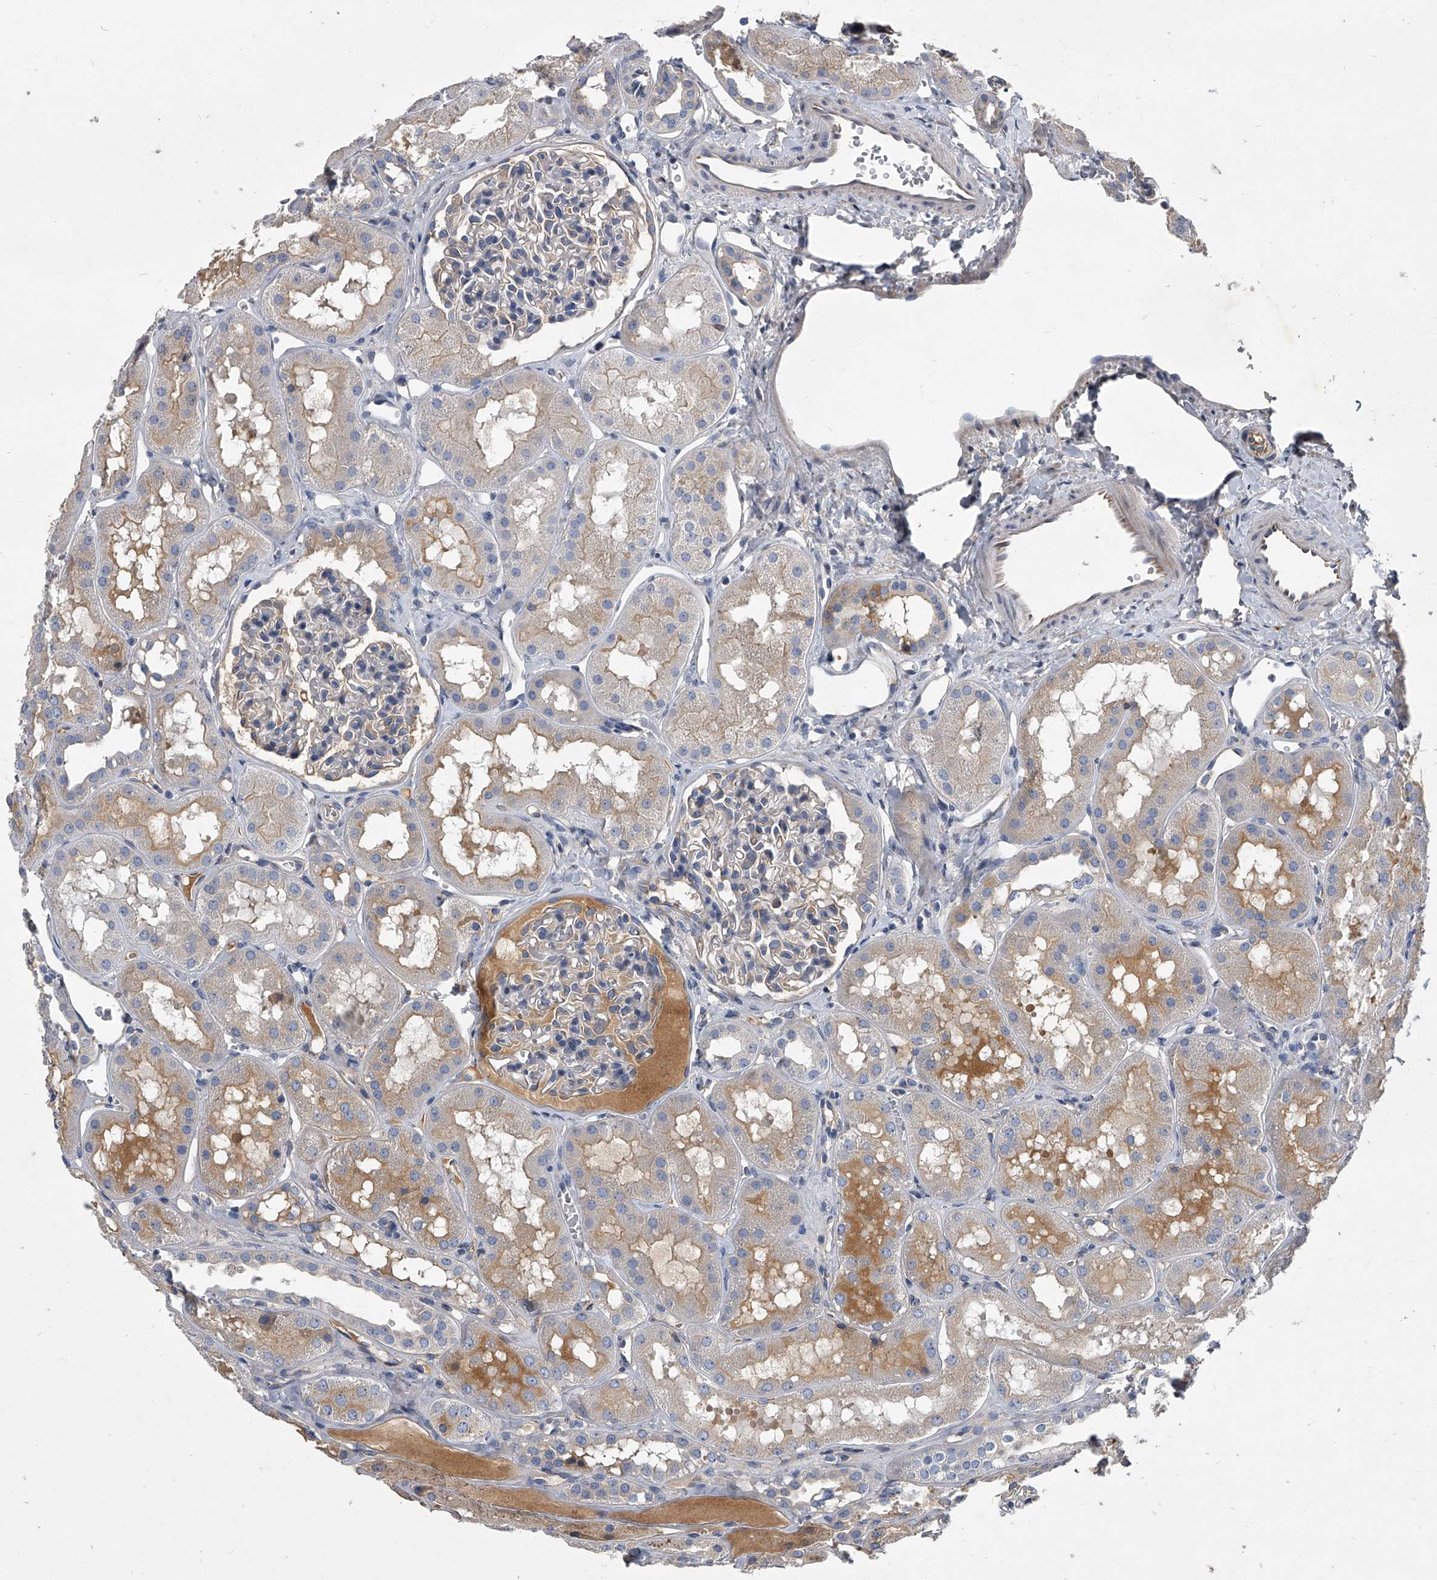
{"staining": {"intensity": "negative", "quantity": "none", "location": "none"}, "tissue": "kidney", "cell_type": "Cells in glomeruli", "image_type": "normal", "snomed": [{"axis": "morphology", "description": "Normal tissue, NOS"}, {"axis": "topography", "description": "Kidney"}], "caption": "Photomicrograph shows no significant protein staining in cells in glomeruli of benign kidney.", "gene": "CCR4", "patient": {"sex": "male", "age": 16}}